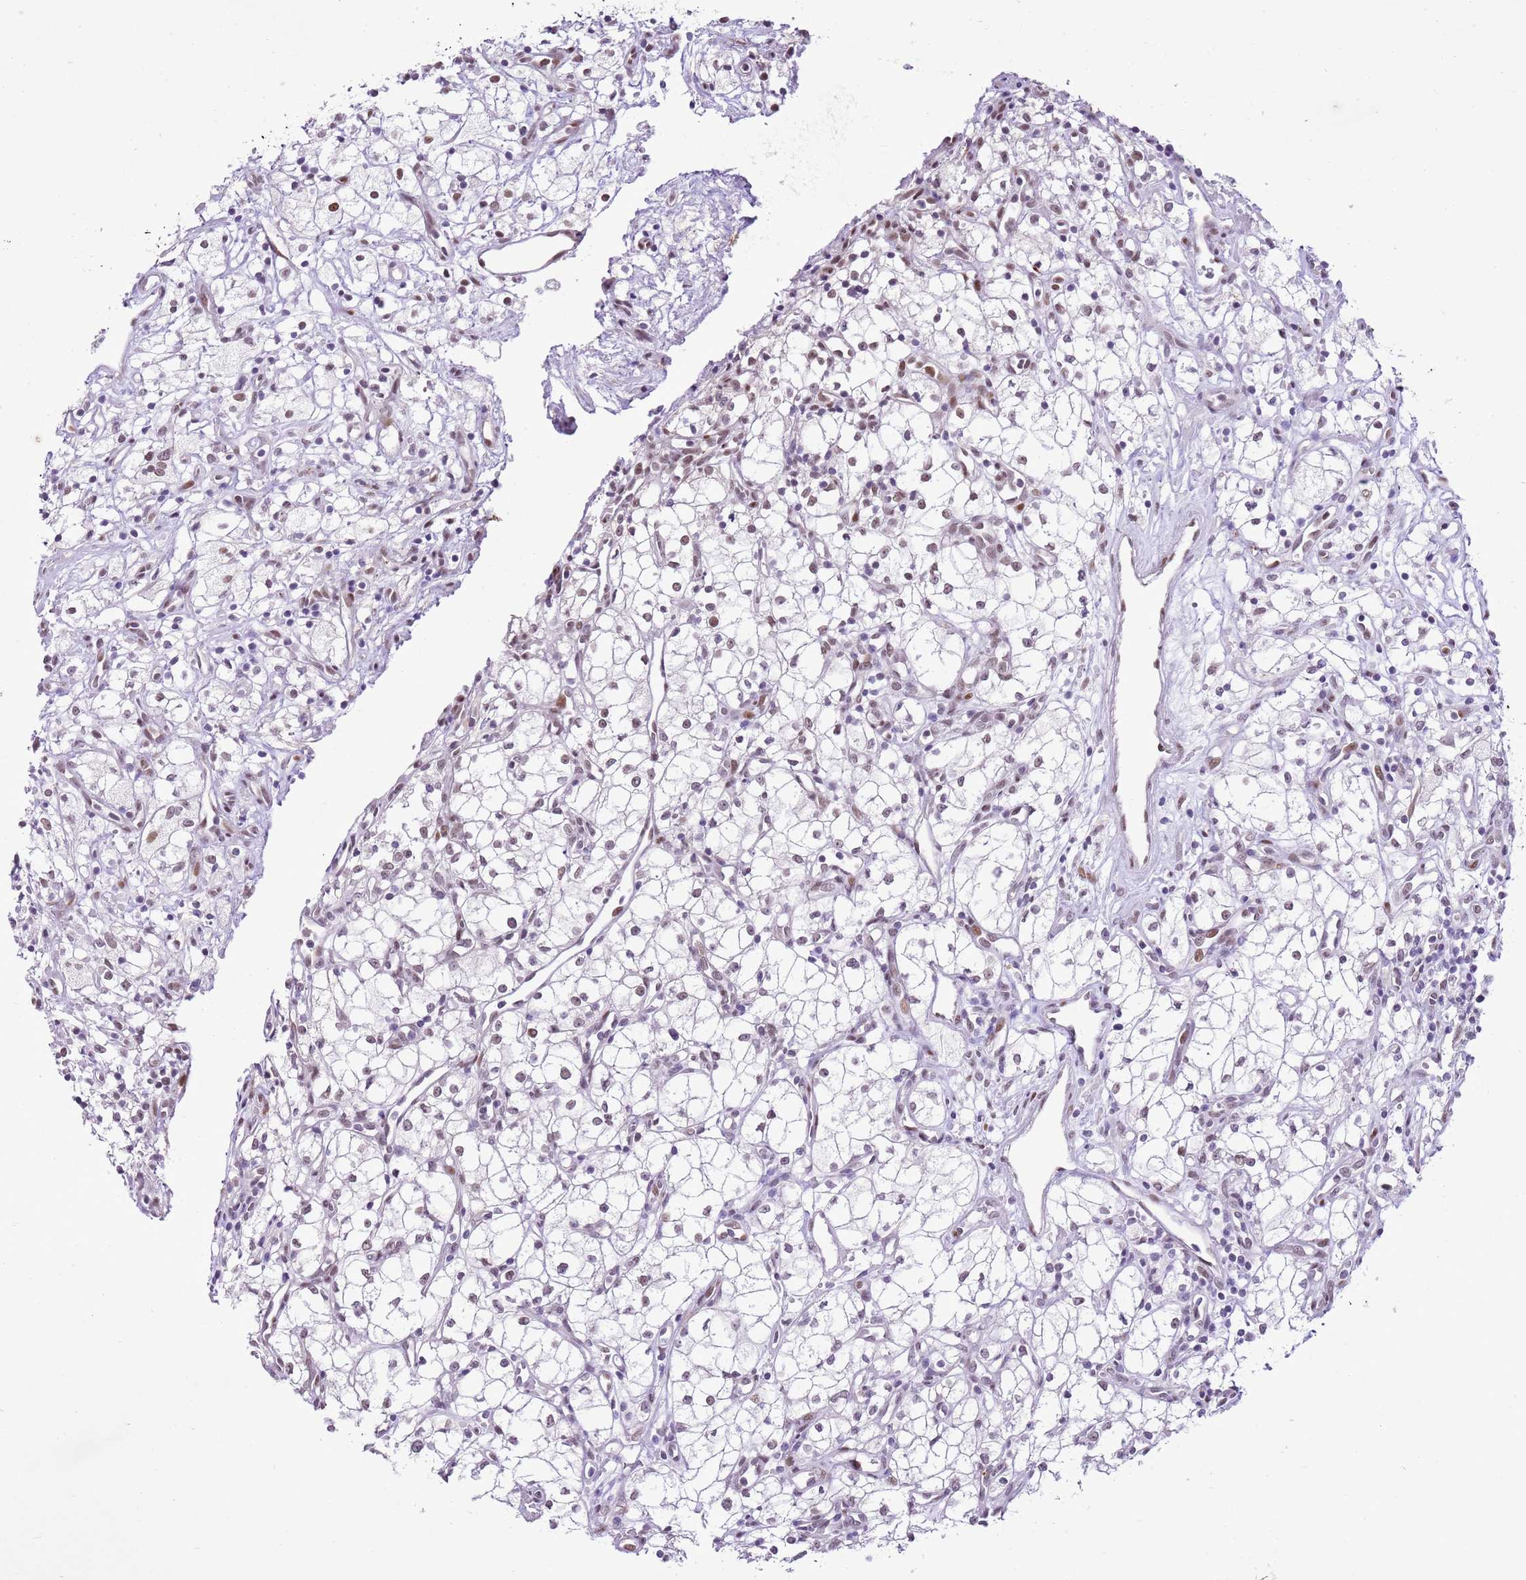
{"staining": {"intensity": "weak", "quantity": "<25%", "location": "nuclear"}, "tissue": "renal cancer", "cell_type": "Tumor cells", "image_type": "cancer", "snomed": [{"axis": "morphology", "description": "Adenocarcinoma, NOS"}, {"axis": "topography", "description": "Kidney"}], "caption": "This micrograph is of renal cancer stained with immunohistochemistry (IHC) to label a protein in brown with the nuclei are counter-stained blue. There is no expression in tumor cells. The staining was performed using DAB (3,3'-diaminobenzidine) to visualize the protein expression in brown, while the nuclei were stained in blue with hematoxylin (Magnification: 20x).", "gene": "NACC2", "patient": {"sex": "male", "age": 59}}